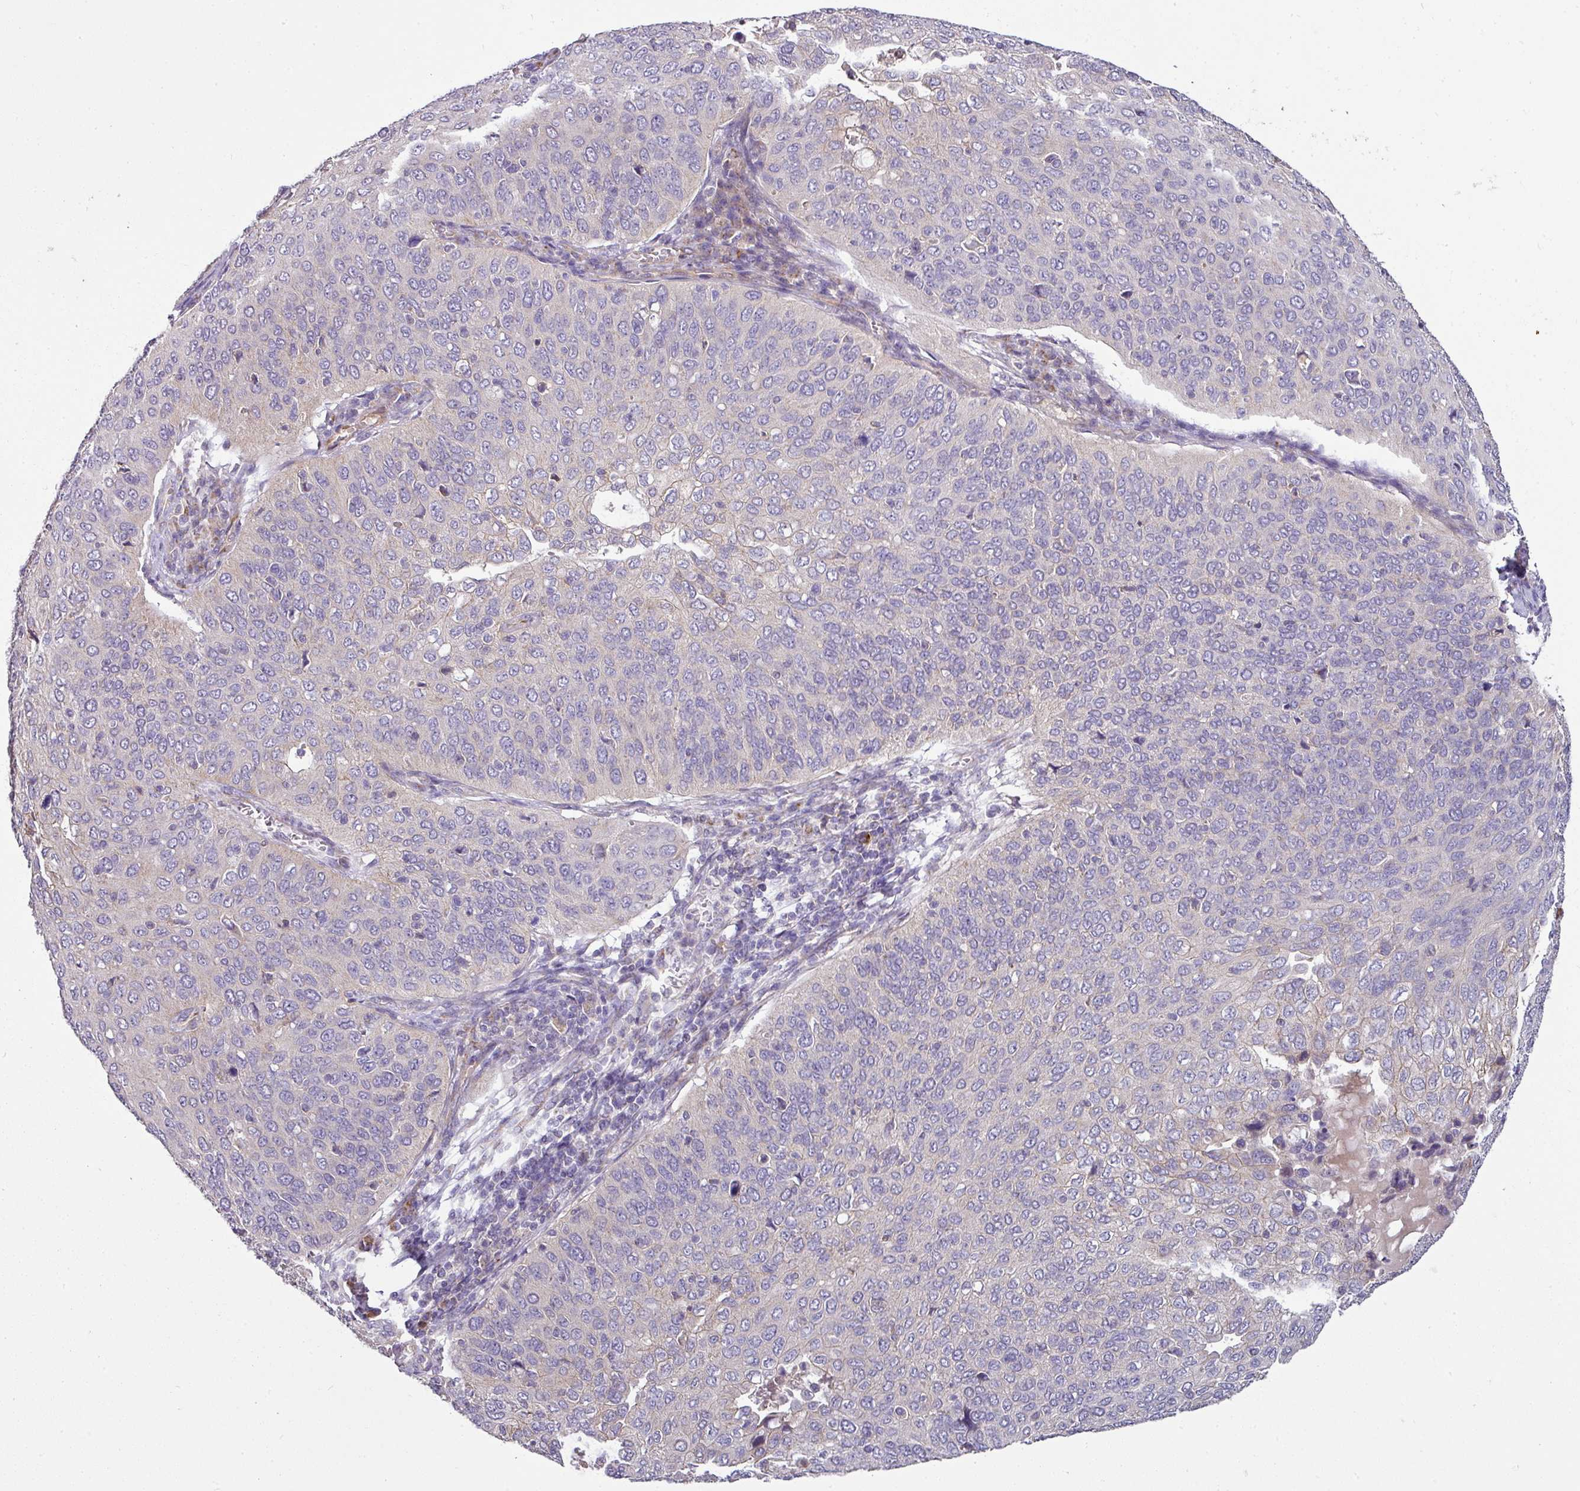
{"staining": {"intensity": "negative", "quantity": "none", "location": "none"}, "tissue": "cervical cancer", "cell_type": "Tumor cells", "image_type": "cancer", "snomed": [{"axis": "morphology", "description": "Squamous cell carcinoma, NOS"}, {"axis": "topography", "description": "Cervix"}], "caption": "Immunohistochemistry (IHC) of cervical squamous cell carcinoma demonstrates no expression in tumor cells.", "gene": "GAN", "patient": {"sex": "female", "age": 36}}